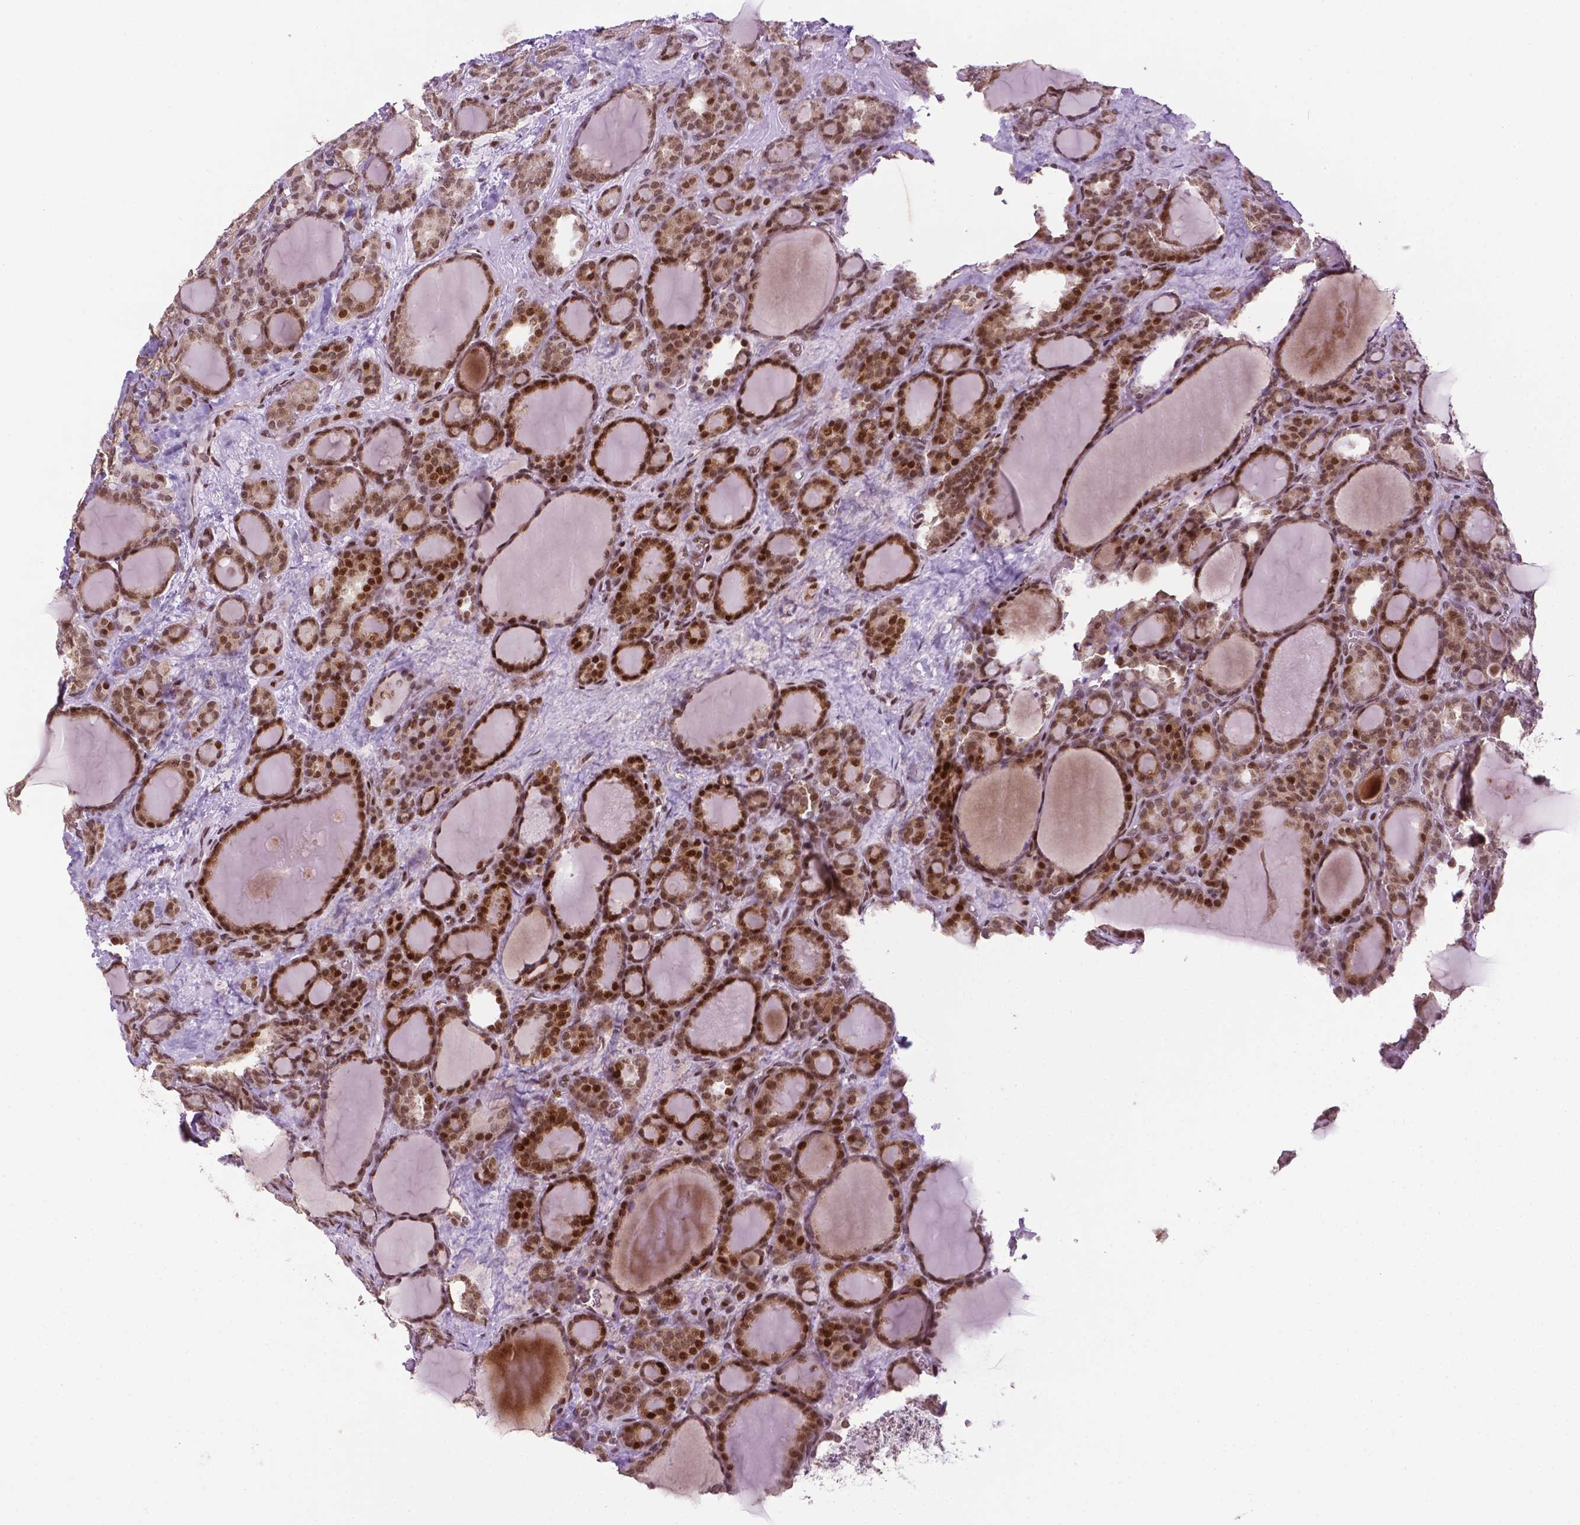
{"staining": {"intensity": "moderate", "quantity": ">75%", "location": "nuclear"}, "tissue": "thyroid cancer", "cell_type": "Tumor cells", "image_type": "cancer", "snomed": [{"axis": "morphology", "description": "Normal tissue, NOS"}, {"axis": "morphology", "description": "Follicular adenoma carcinoma, NOS"}, {"axis": "topography", "description": "Thyroid gland"}], "caption": "Protein staining shows moderate nuclear expression in approximately >75% of tumor cells in thyroid cancer. (Brightfield microscopy of DAB IHC at high magnification).", "gene": "ZNF41", "patient": {"sex": "female", "age": 31}}